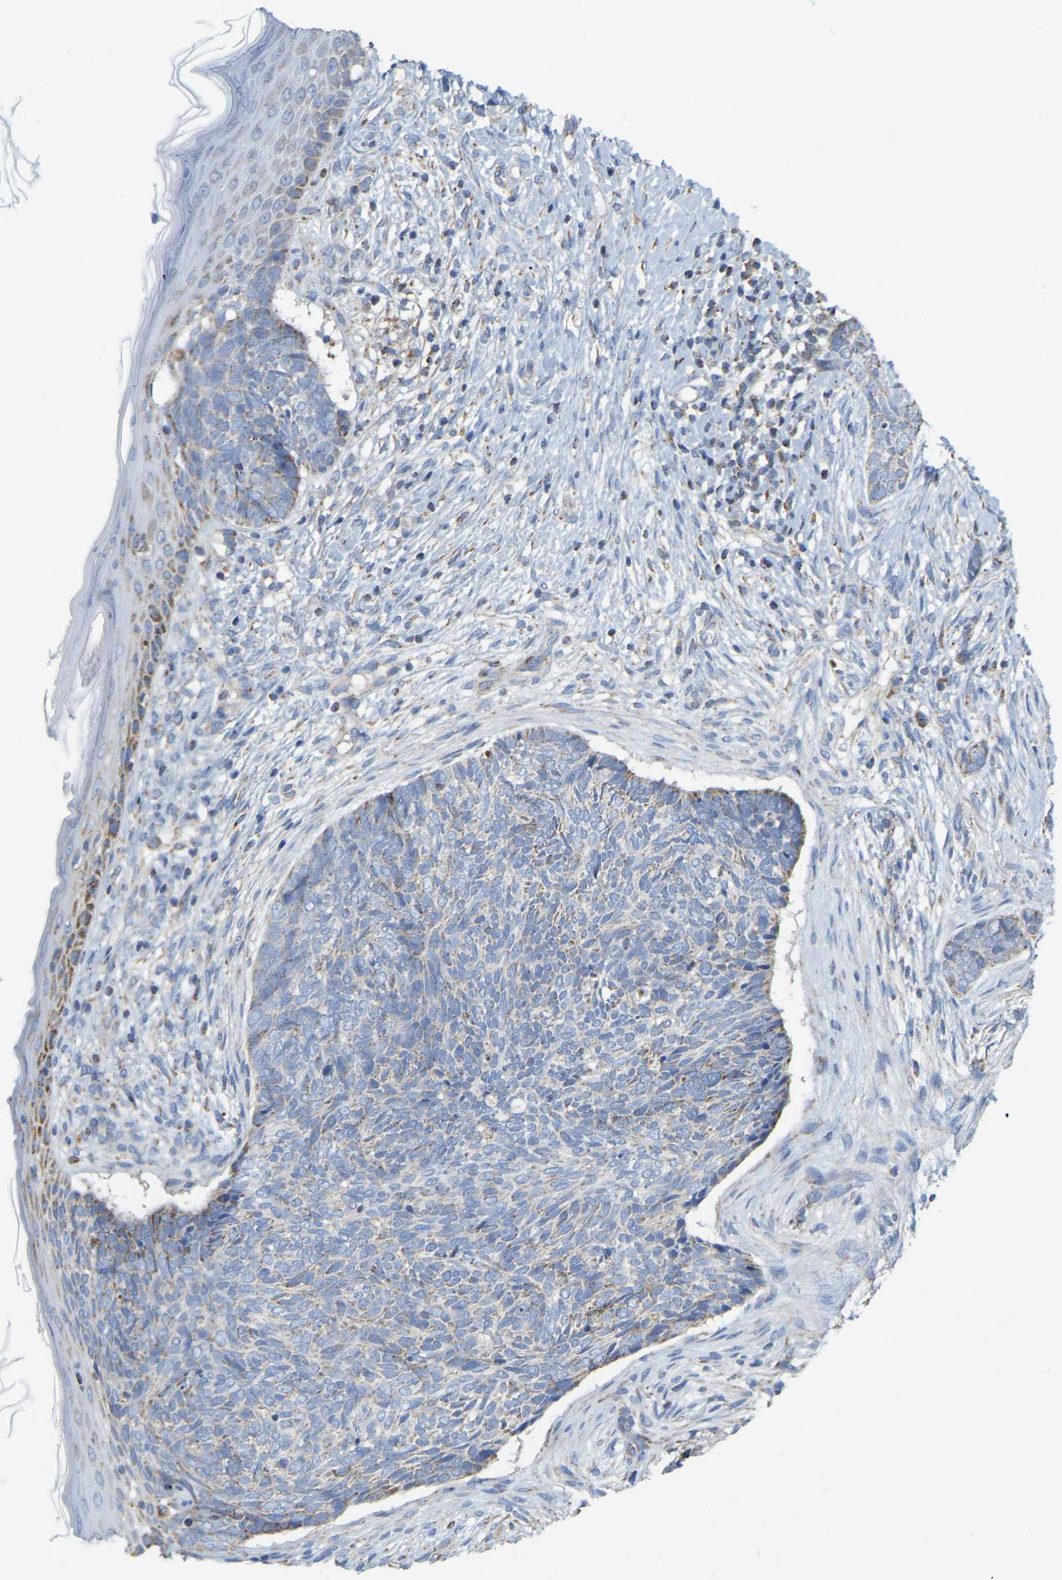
{"staining": {"intensity": "weak", "quantity": "<25%", "location": "cytoplasmic/membranous"}, "tissue": "skin cancer", "cell_type": "Tumor cells", "image_type": "cancer", "snomed": [{"axis": "morphology", "description": "Basal cell carcinoma"}, {"axis": "topography", "description": "Skin"}], "caption": "Immunohistochemistry (IHC) micrograph of skin cancer (basal cell carcinoma) stained for a protein (brown), which reveals no positivity in tumor cells.", "gene": "CBLB", "patient": {"sex": "female", "age": 84}}